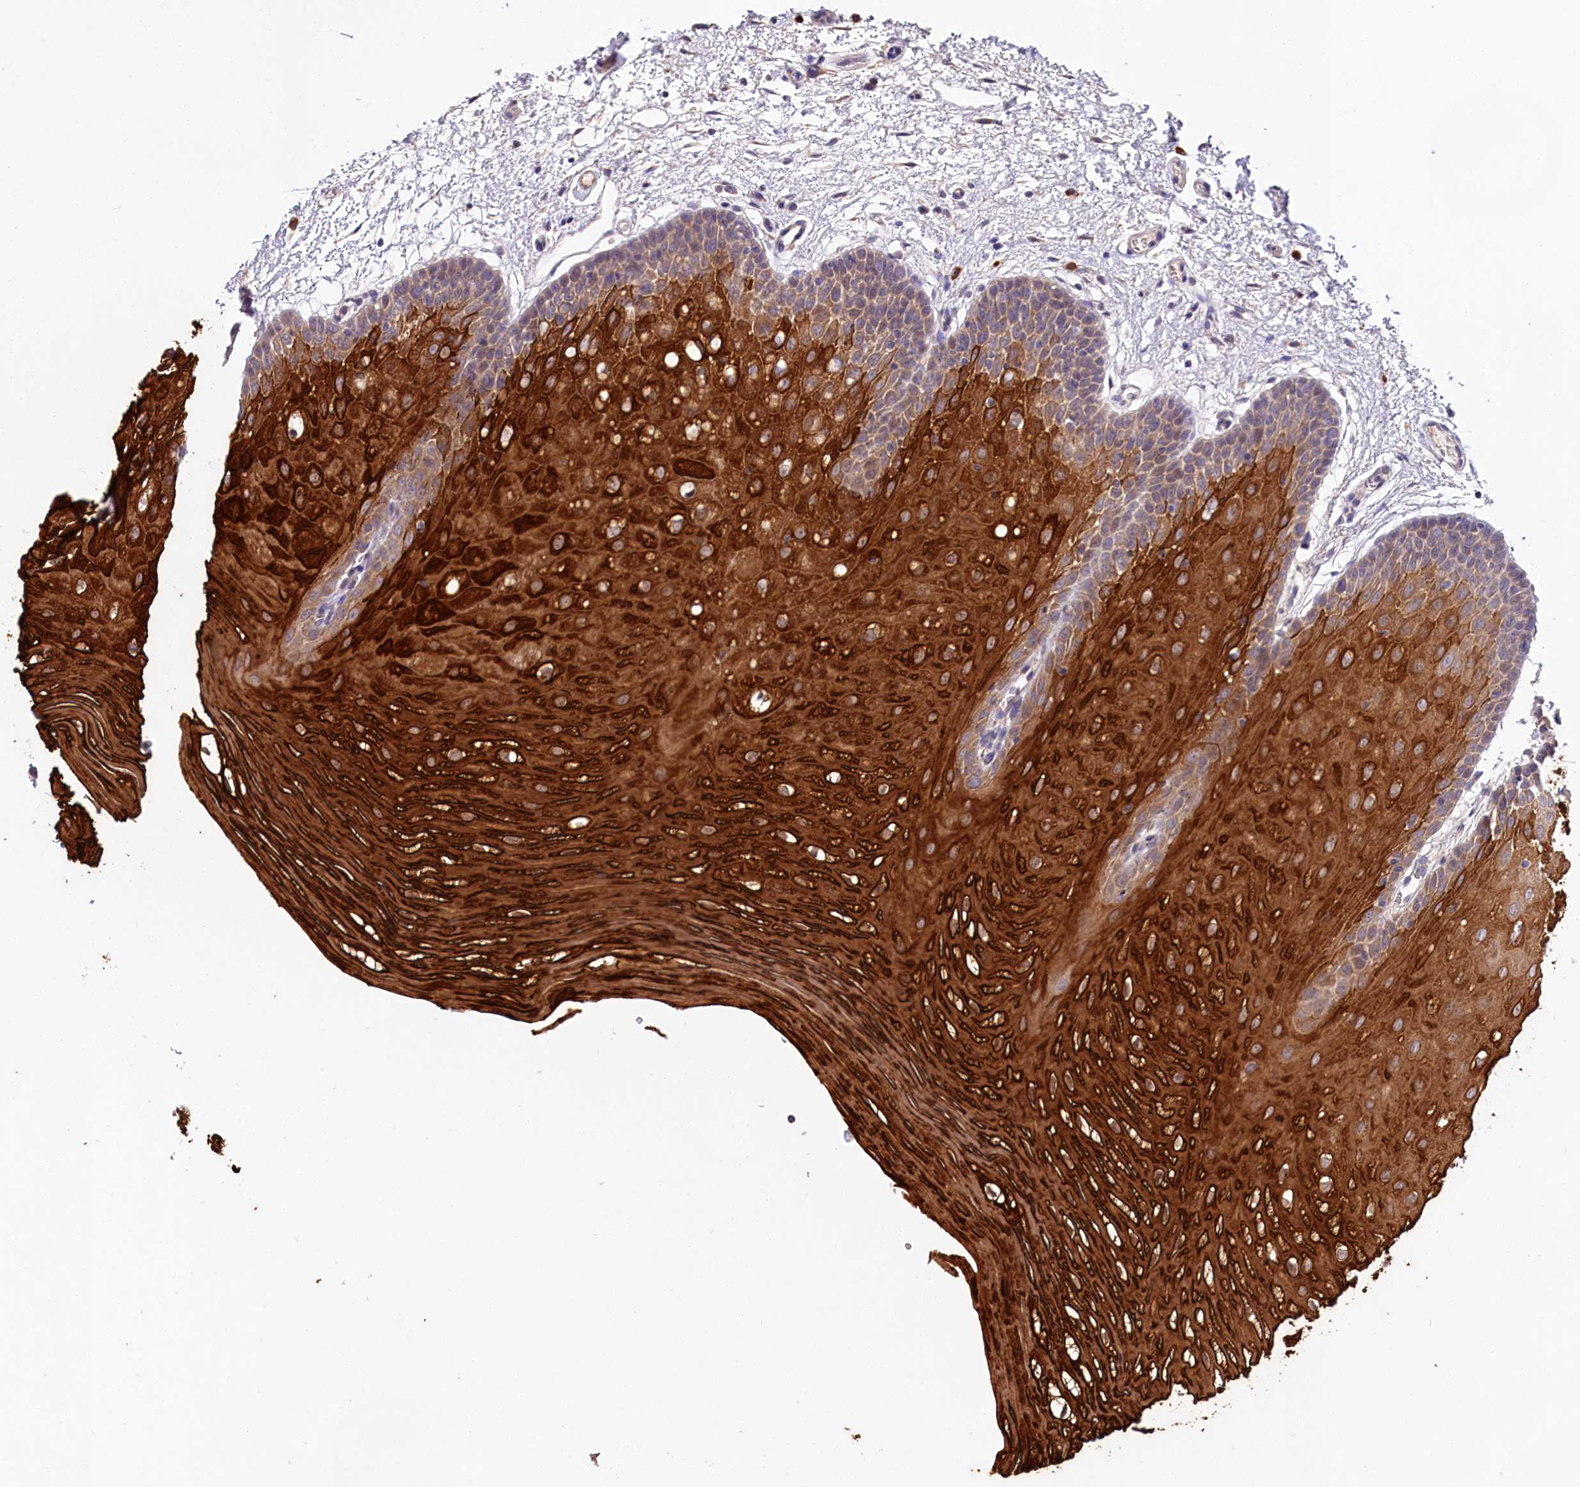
{"staining": {"intensity": "strong", "quantity": "25%-75%", "location": "cytoplasmic/membranous"}, "tissue": "oral mucosa", "cell_type": "Squamous epithelial cells", "image_type": "normal", "snomed": [{"axis": "morphology", "description": "Normal tissue, NOS"}, {"axis": "topography", "description": "Oral tissue"}, {"axis": "topography", "description": "Tounge, NOS"}], "caption": "Immunohistochemistry (IHC) (DAB) staining of benign oral mucosa shows strong cytoplasmic/membranous protein positivity in approximately 25%-75% of squamous epithelial cells.", "gene": "ZNF45", "patient": {"sex": "female", "age": 73}}